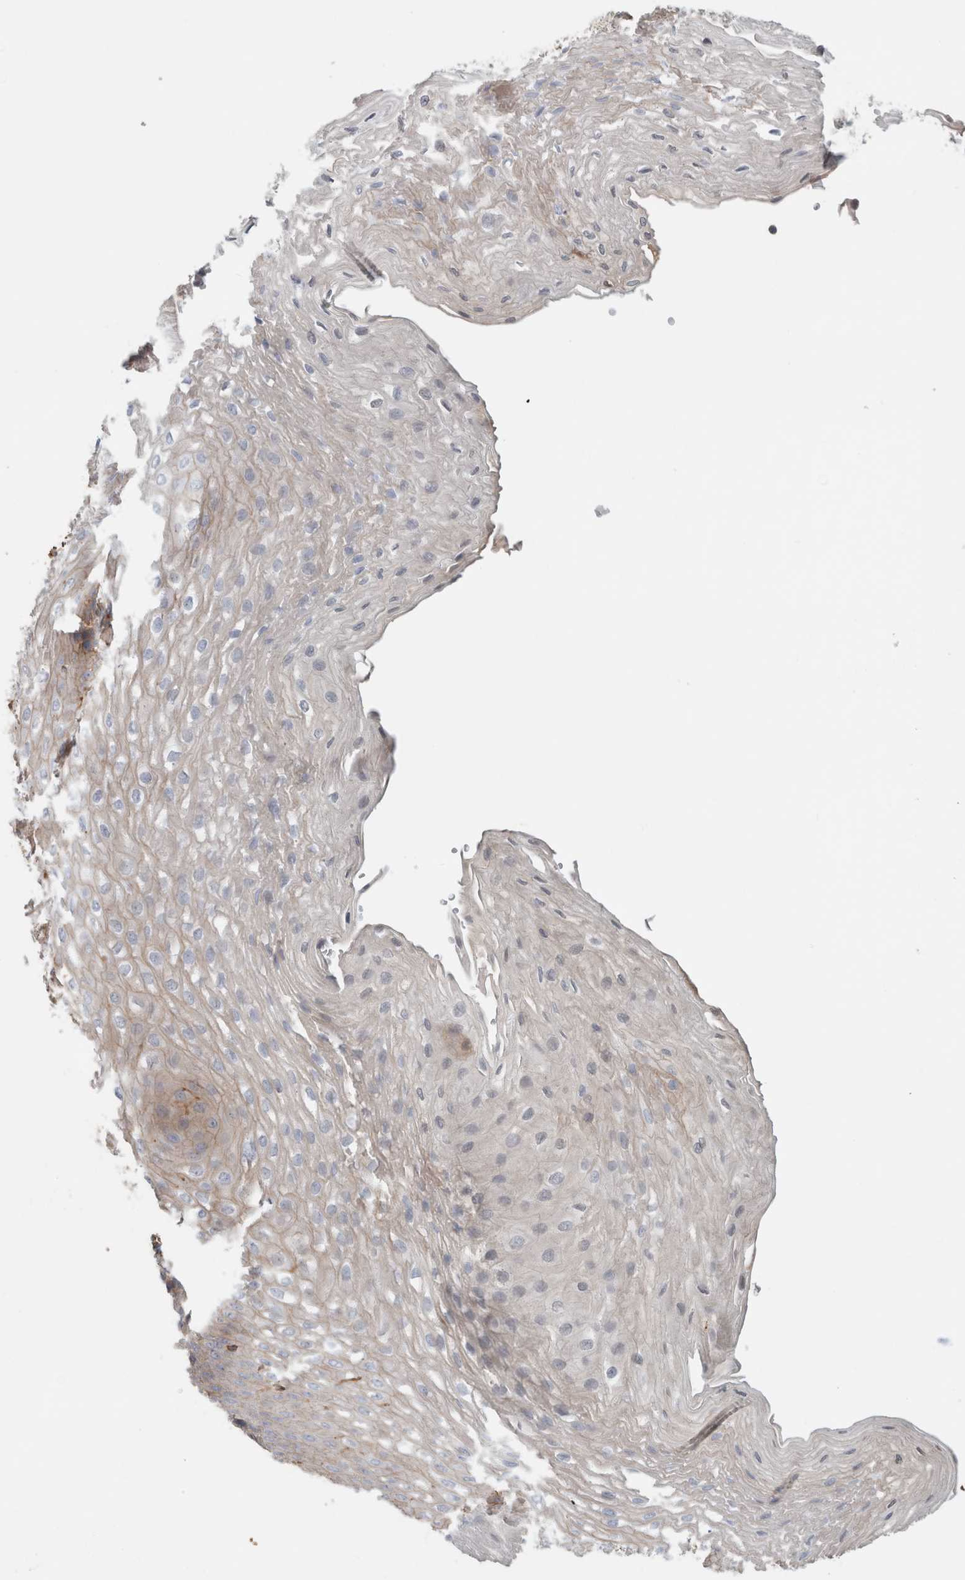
{"staining": {"intensity": "moderate", "quantity": "<25%", "location": "cytoplasmic/membranous"}, "tissue": "esophagus", "cell_type": "Squamous epithelial cells", "image_type": "normal", "snomed": [{"axis": "morphology", "description": "Normal tissue, NOS"}, {"axis": "topography", "description": "Esophagus"}], "caption": "Immunohistochemical staining of unremarkable esophagus exhibits low levels of moderate cytoplasmic/membranous expression in approximately <25% of squamous epithelial cells.", "gene": "CFI", "patient": {"sex": "female", "age": 66}}